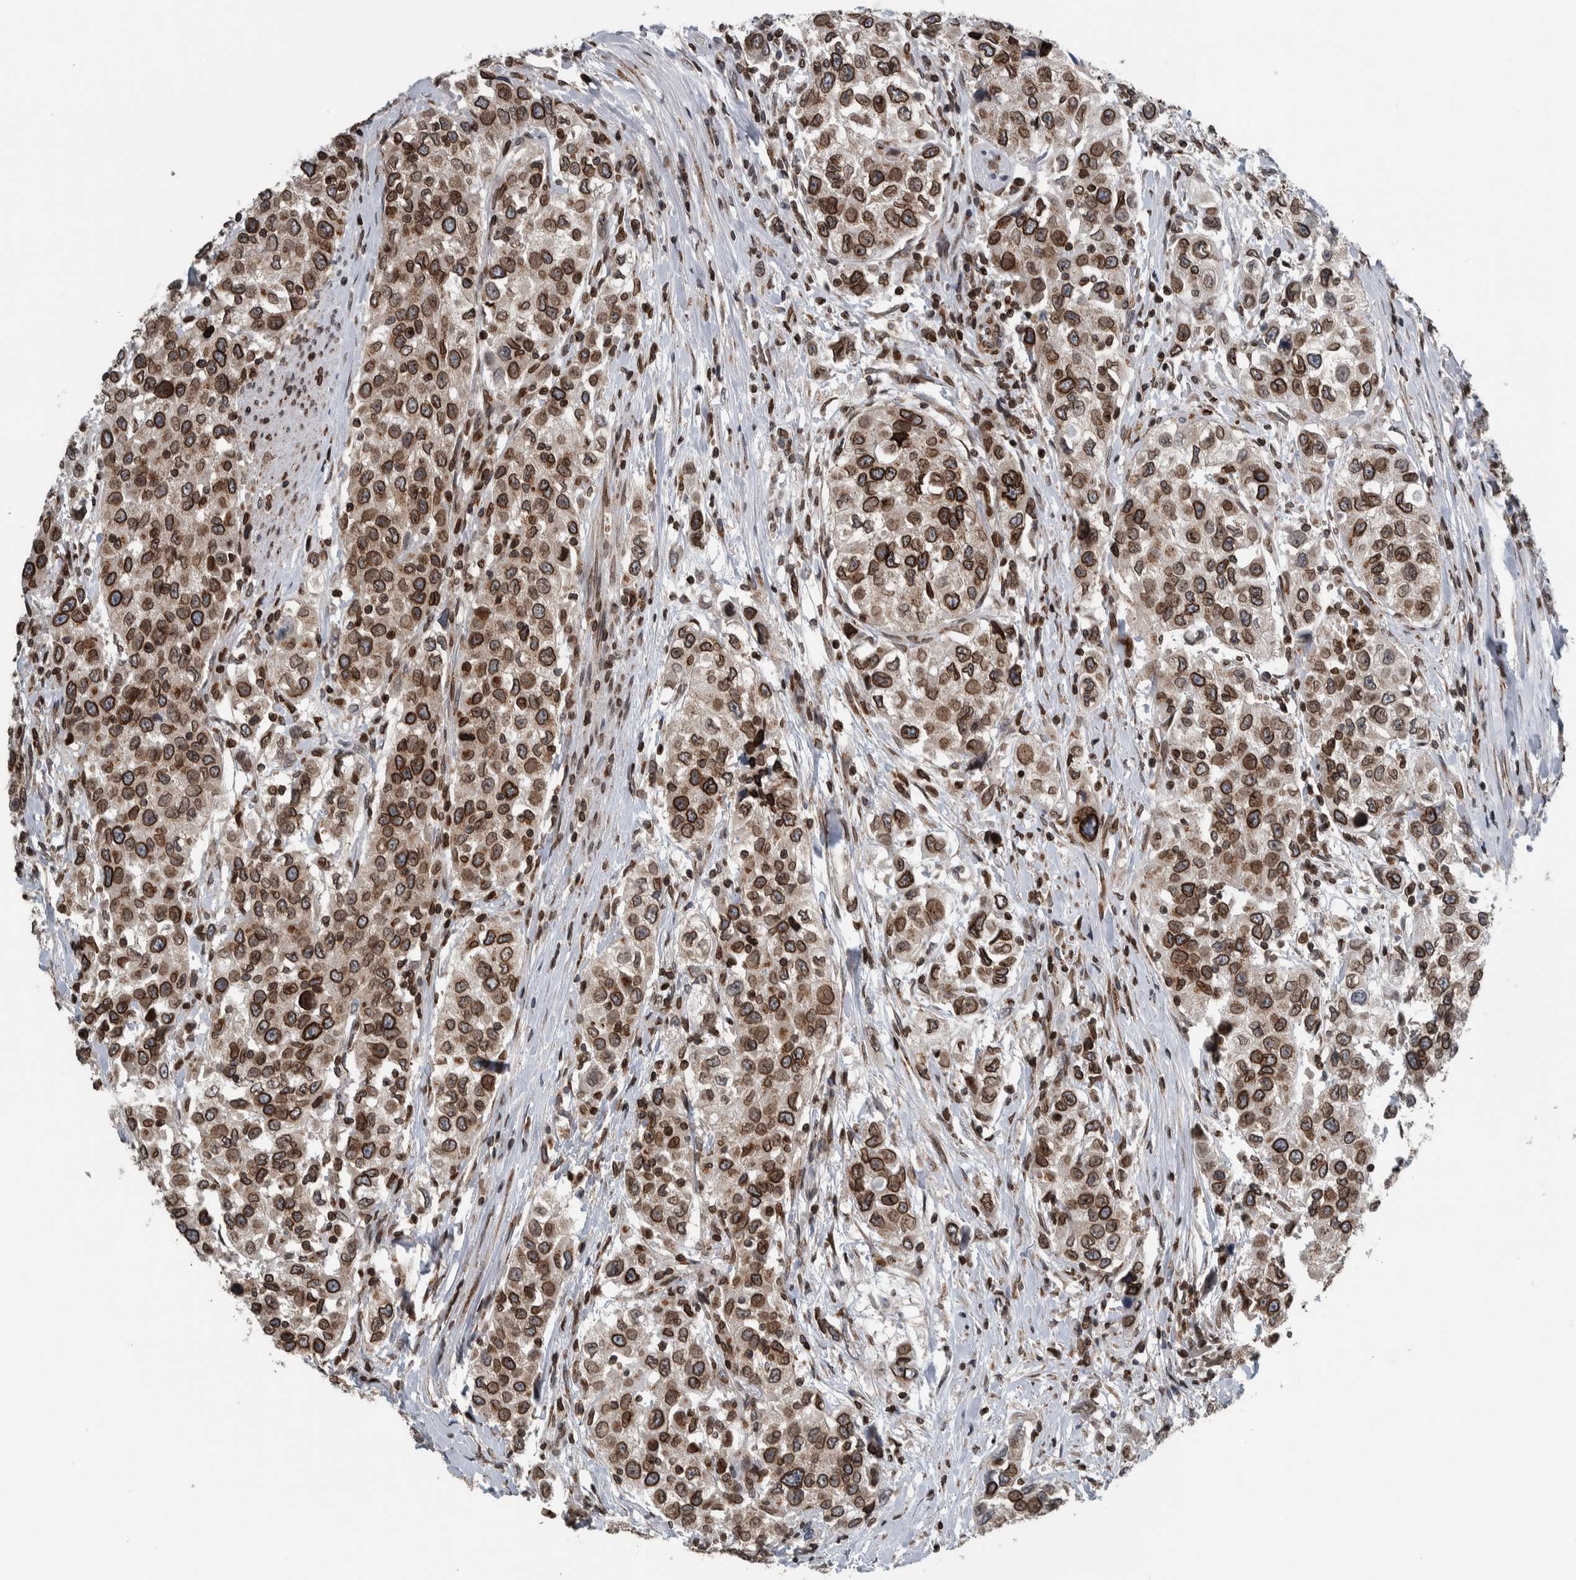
{"staining": {"intensity": "moderate", "quantity": ">75%", "location": "cytoplasmic/membranous,nuclear"}, "tissue": "urothelial cancer", "cell_type": "Tumor cells", "image_type": "cancer", "snomed": [{"axis": "morphology", "description": "Urothelial carcinoma, High grade"}, {"axis": "topography", "description": "Urinary bladder"}], "caption": "Urothelial cancer stained with a brown dye shows moderate cytoplasmic/membranous and nuclear positive staining in about >75% of tumor cells.", "gene": "FAM135B", "patient": {"sex": "female", "age": 80}}